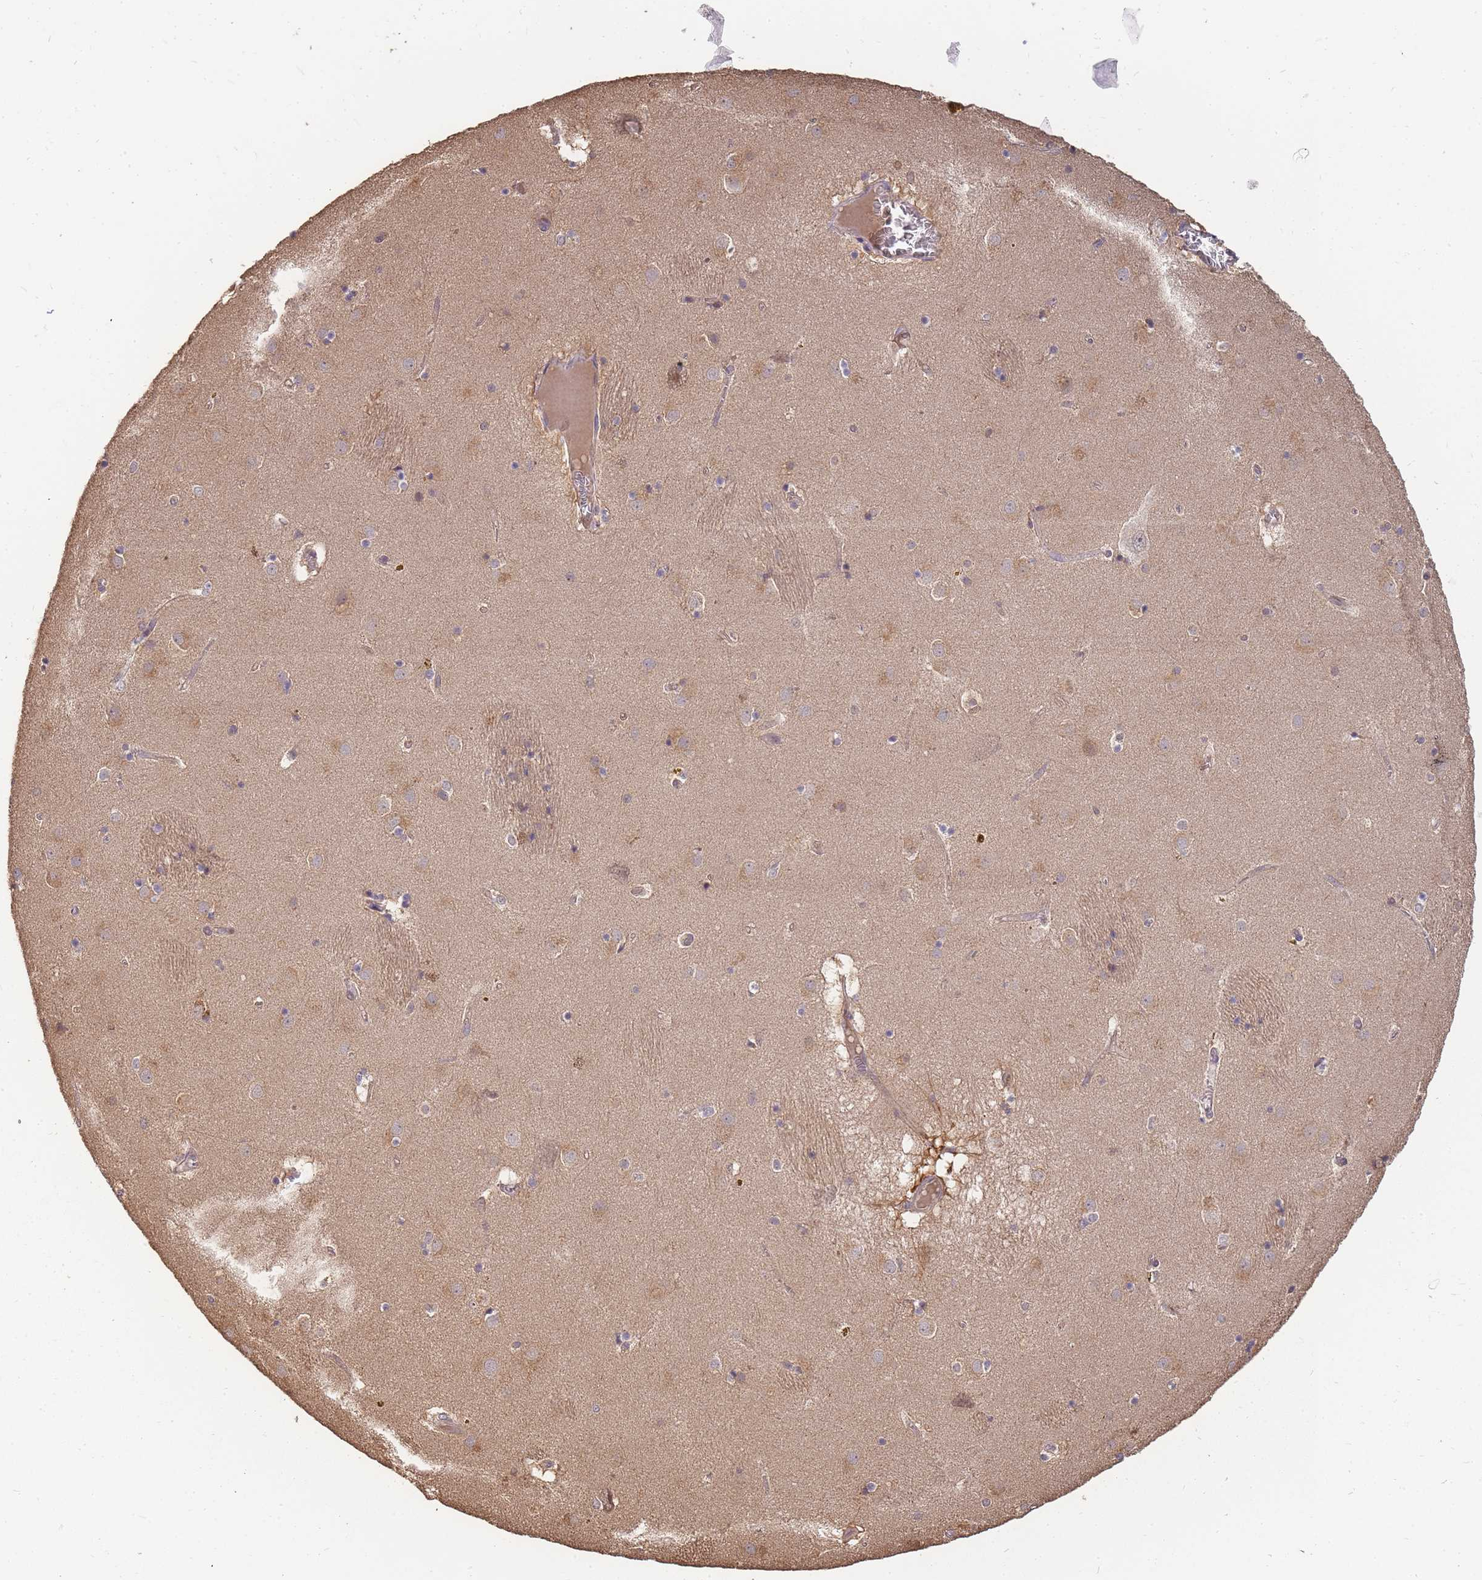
{"staining": {"intensity": "negative", "quantity": "none", "location": "none"}, "tissue": "caudate", "cell_type": "Glial cells", "image_type": "normal", "snomed": [{"axis": "morphology", "description": "Normal tissue, NOS"}, {"axis": "topography", "description": "Lateral ventricle wall"}], "caption": "This is an immunohistochemistry (IHC) micrograph of benign caudate. There is no positivity in glial cells.", "gene": "CDKN2AIPNL", "patient": {"sex": "male", "age": 70}}